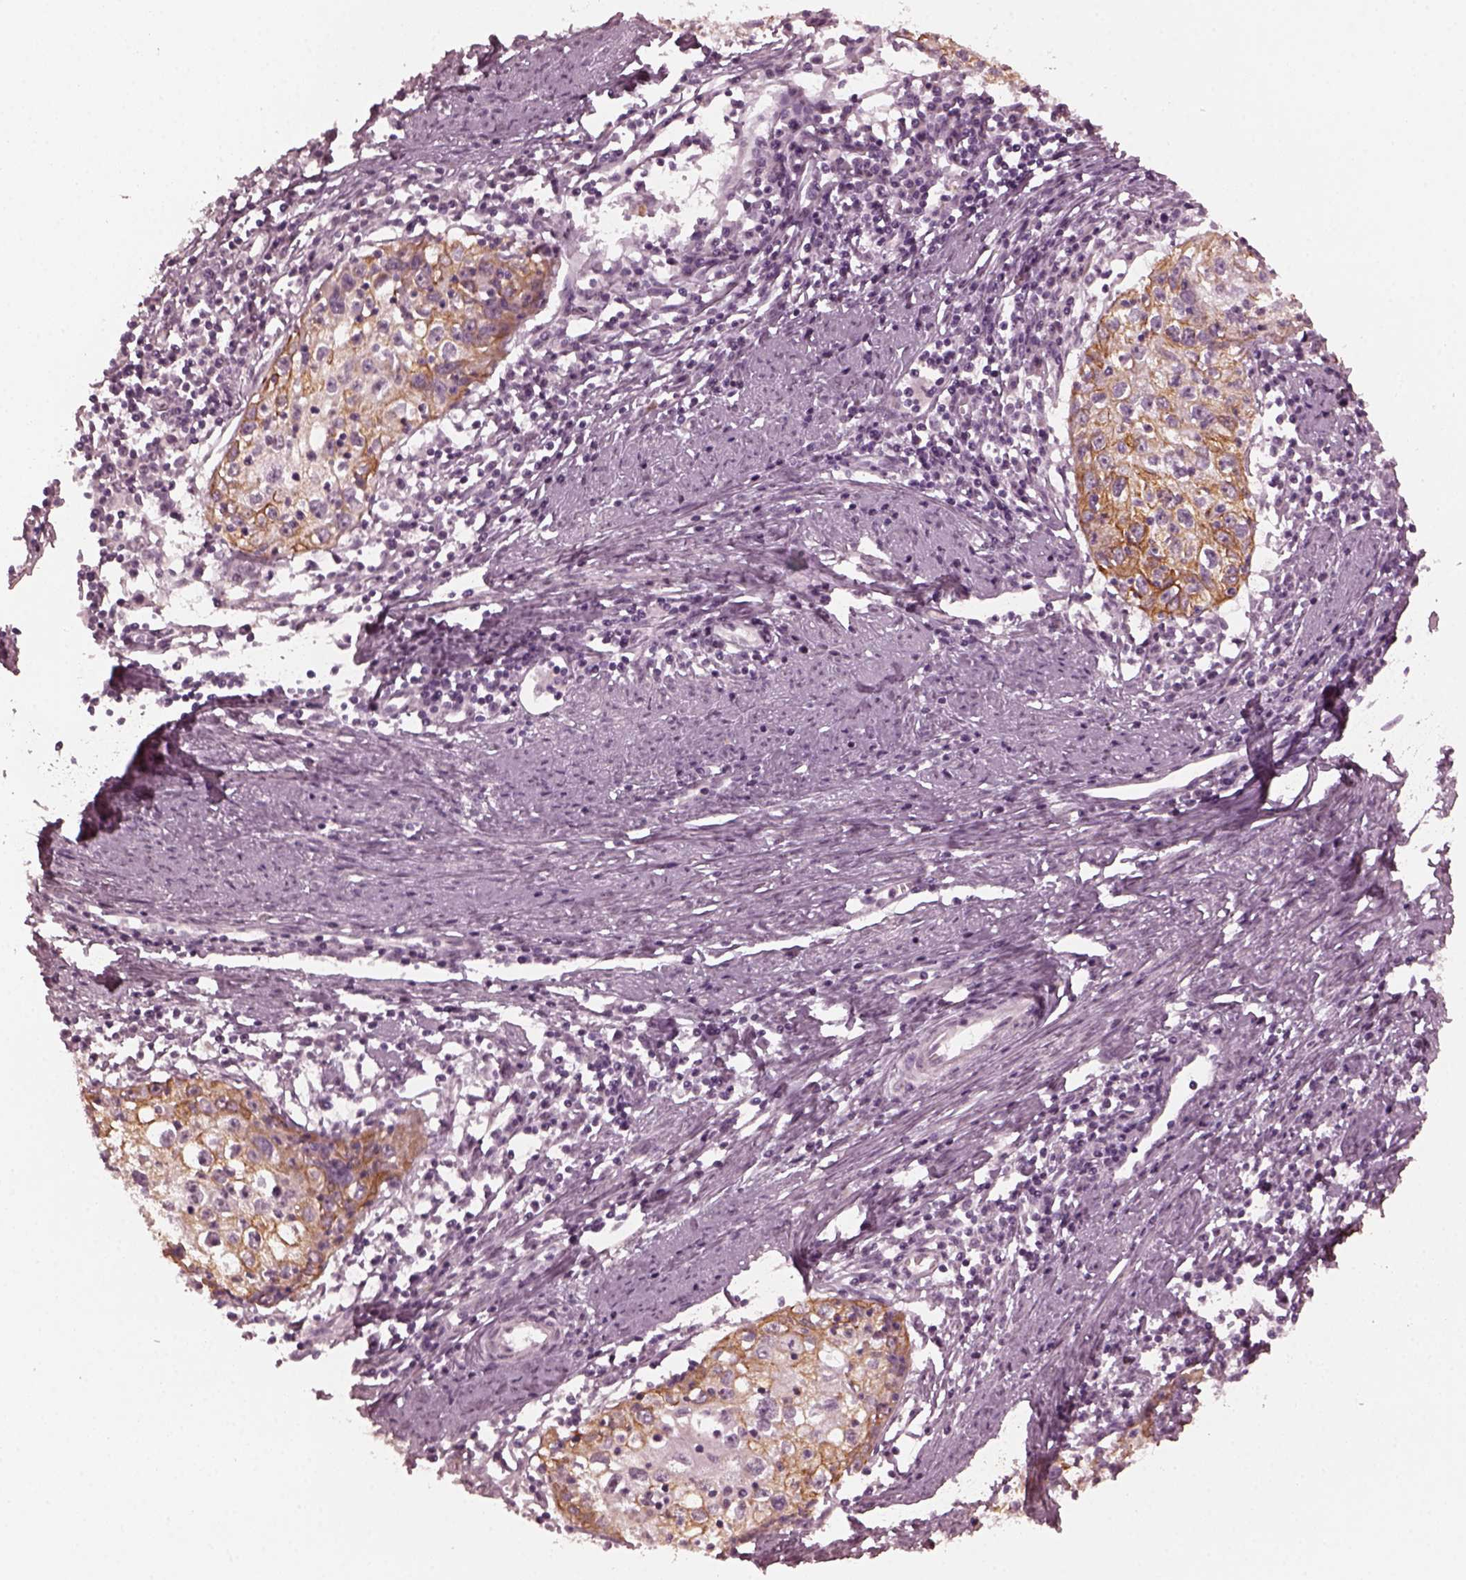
{"staining": {"intensity": "strong", "quantity": ">75%", "location": "cytoplasmic/membranous"}, "tissue": "cervical cancer", "cell_type": "Tumor cells", "image_type": "cancer", "snomed": [{"axis": "morphology", "description": "Squamous cell carcinoma, NOS"}, {"axis": "topography", "description": "Cervix"}], "caption": "Approximately >75% of tumor cells in squamous cell carcinoma (cervical) exhibit strong cytoplasmic/membranous protein staining as visualized by brown immunohistochemical staining.", "gene": "KRT79", "patient": {"sex": "female", "age": 40}}